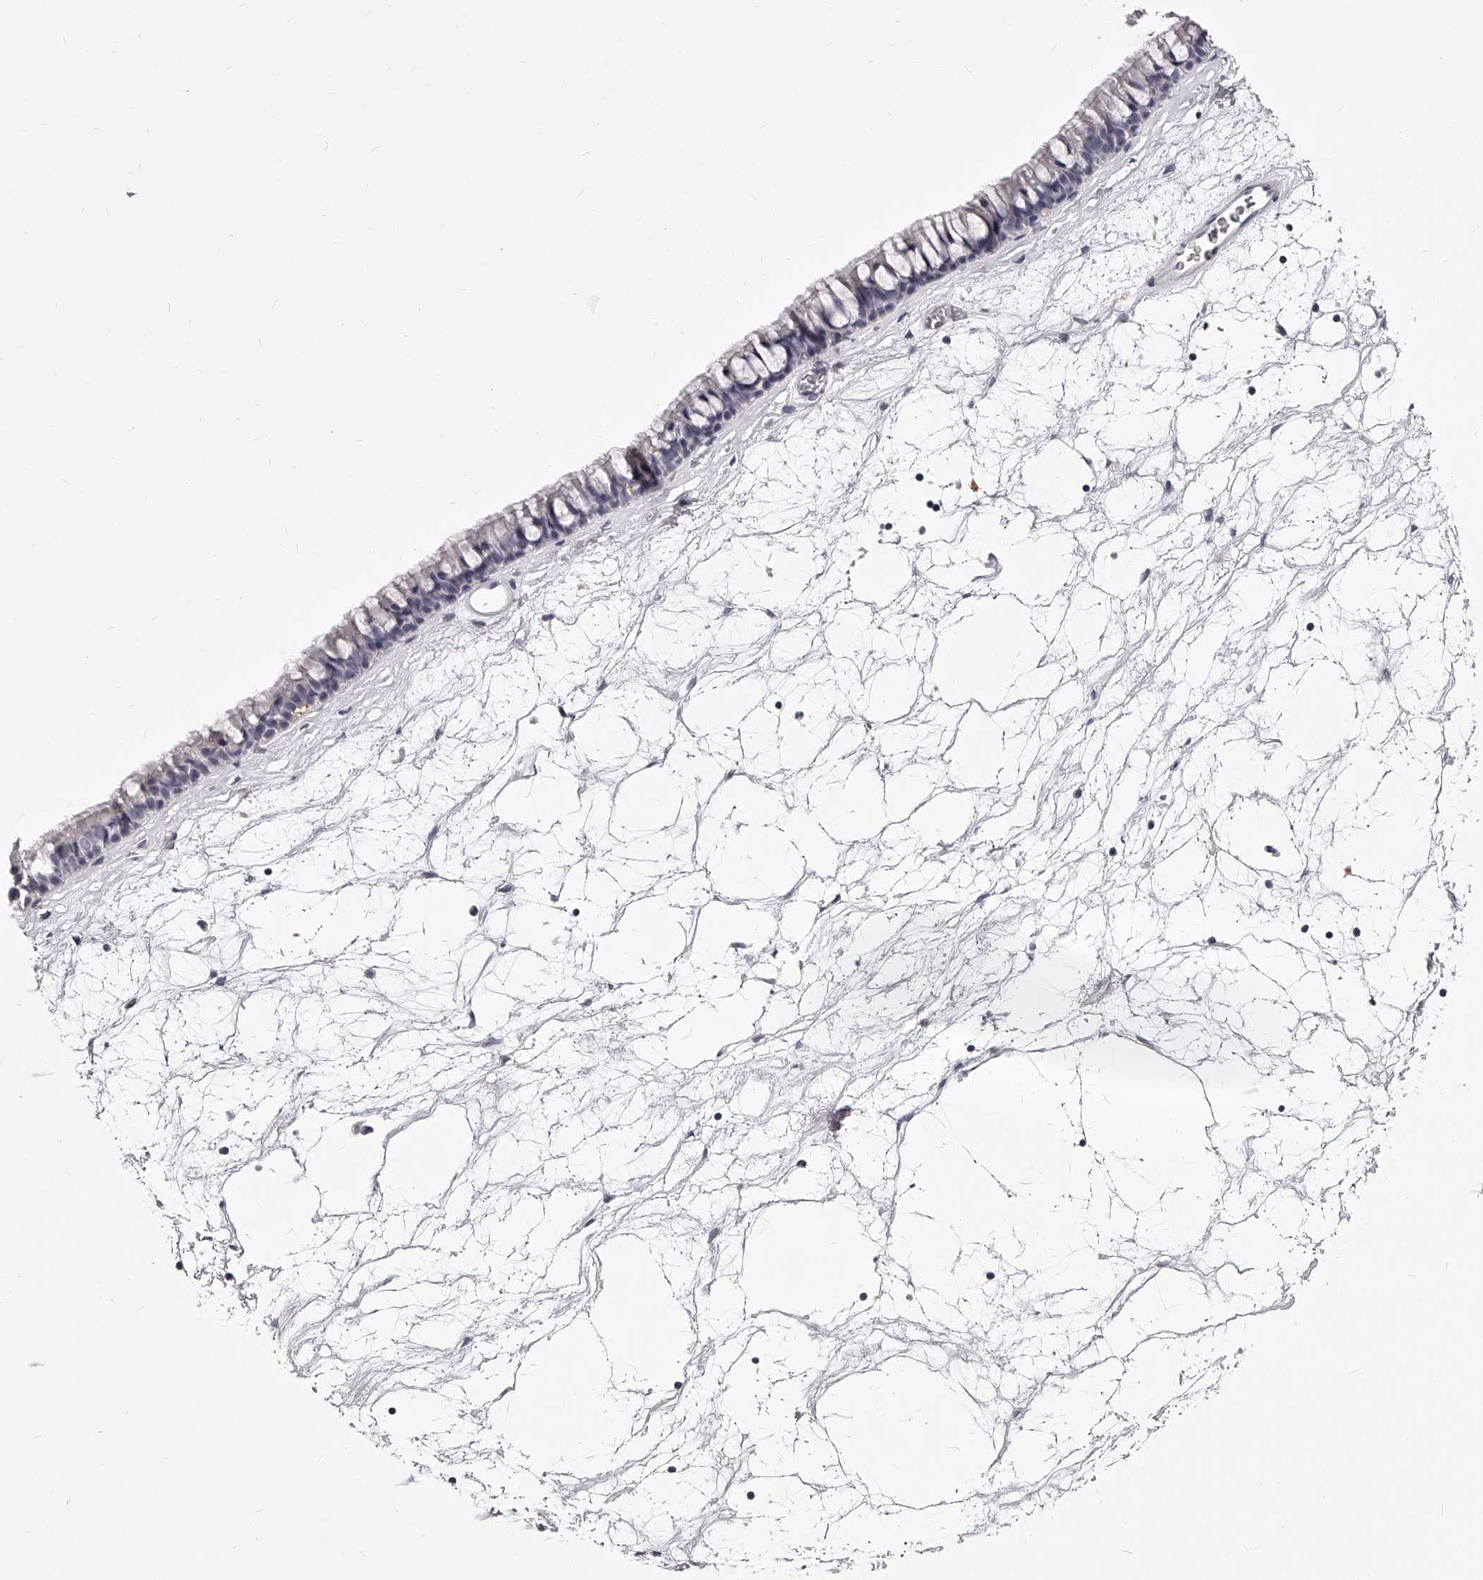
{"staining": {"intensity": "negative", "quantity": "none", "location": "none"}, "tissue": "nasopharynx", "cell_type": "Respiratory epithelial cells", "image_type": "normal", "snomed": [{"axis": "morphology", "description": "Normal tissue, NOS"}, {"axis": "topography", "description": "Nasopharynx"}], "caption": "DAB (3,3'-diaminobenzidine) immunohistochemical staining of normal human nasopharynx demonstrates no significant expression in respiratory epithelial cells. (IHC, brightfield microscopy, high magnification).", "gene": "DMRT1", "patient": {"sex": "male", "age": 64}}